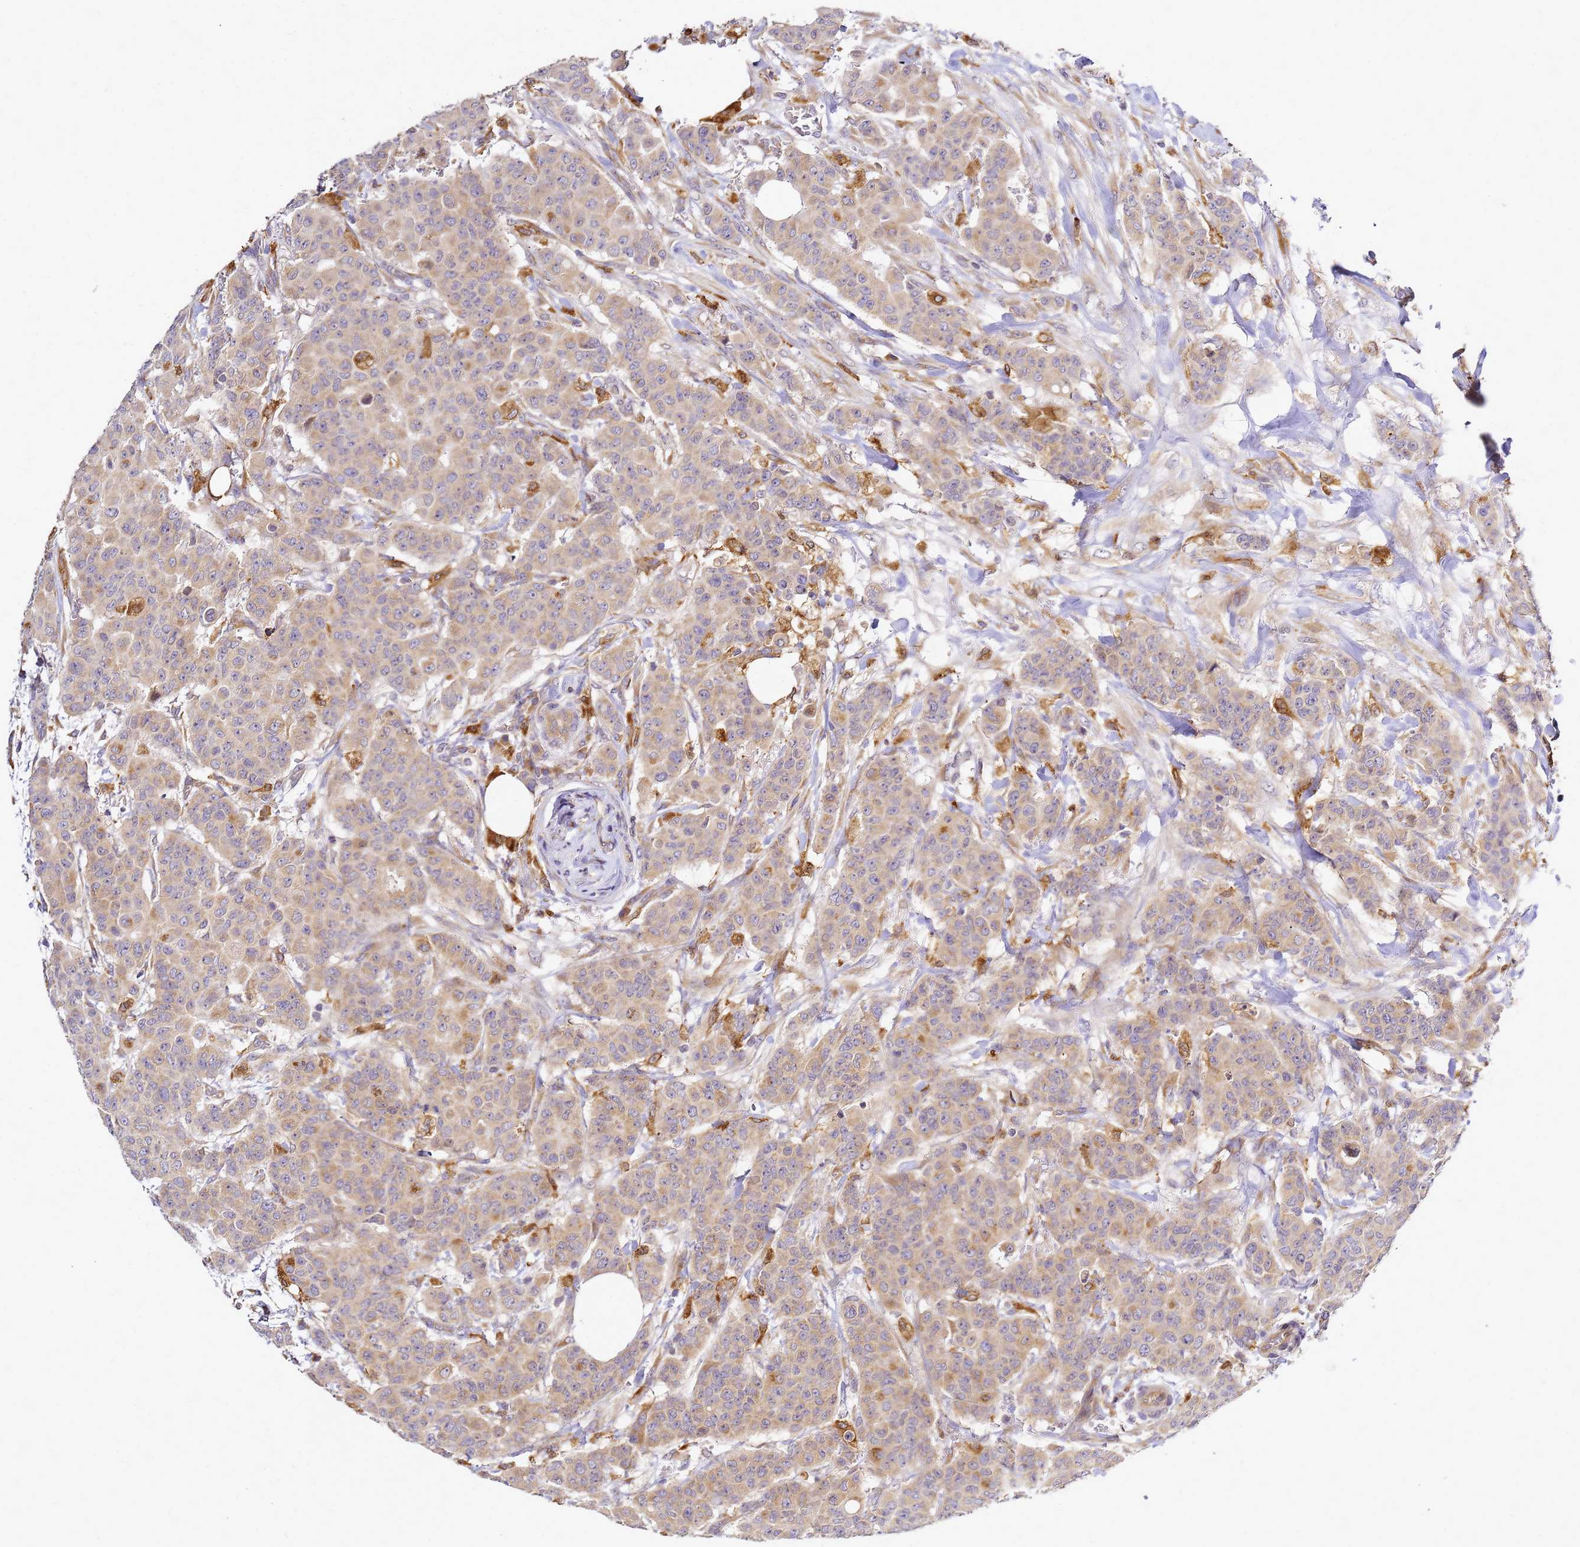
{"staining": {"intensity": "weak", "quantity": ">75%", "location": "cytoplasmic/membranous"}, "tissue": "breast cancer", "cell_type": "Tumor cells", "image_type": "cancer", "snomed": [{"axis": "morphology", "description": "Duct carcinoma"}, {"axis": "topography", "description": "Breast"}], "caption": "This image demonstrates immunohistochemistry (IHC) staining of human breast infiltrating ductal carcinoma, with low weak cytoplasmic/membranous expression in approximately >75% of tumor cells.", "gene": "ADPGK", "patient": {"sex": "female", "age": 40}}